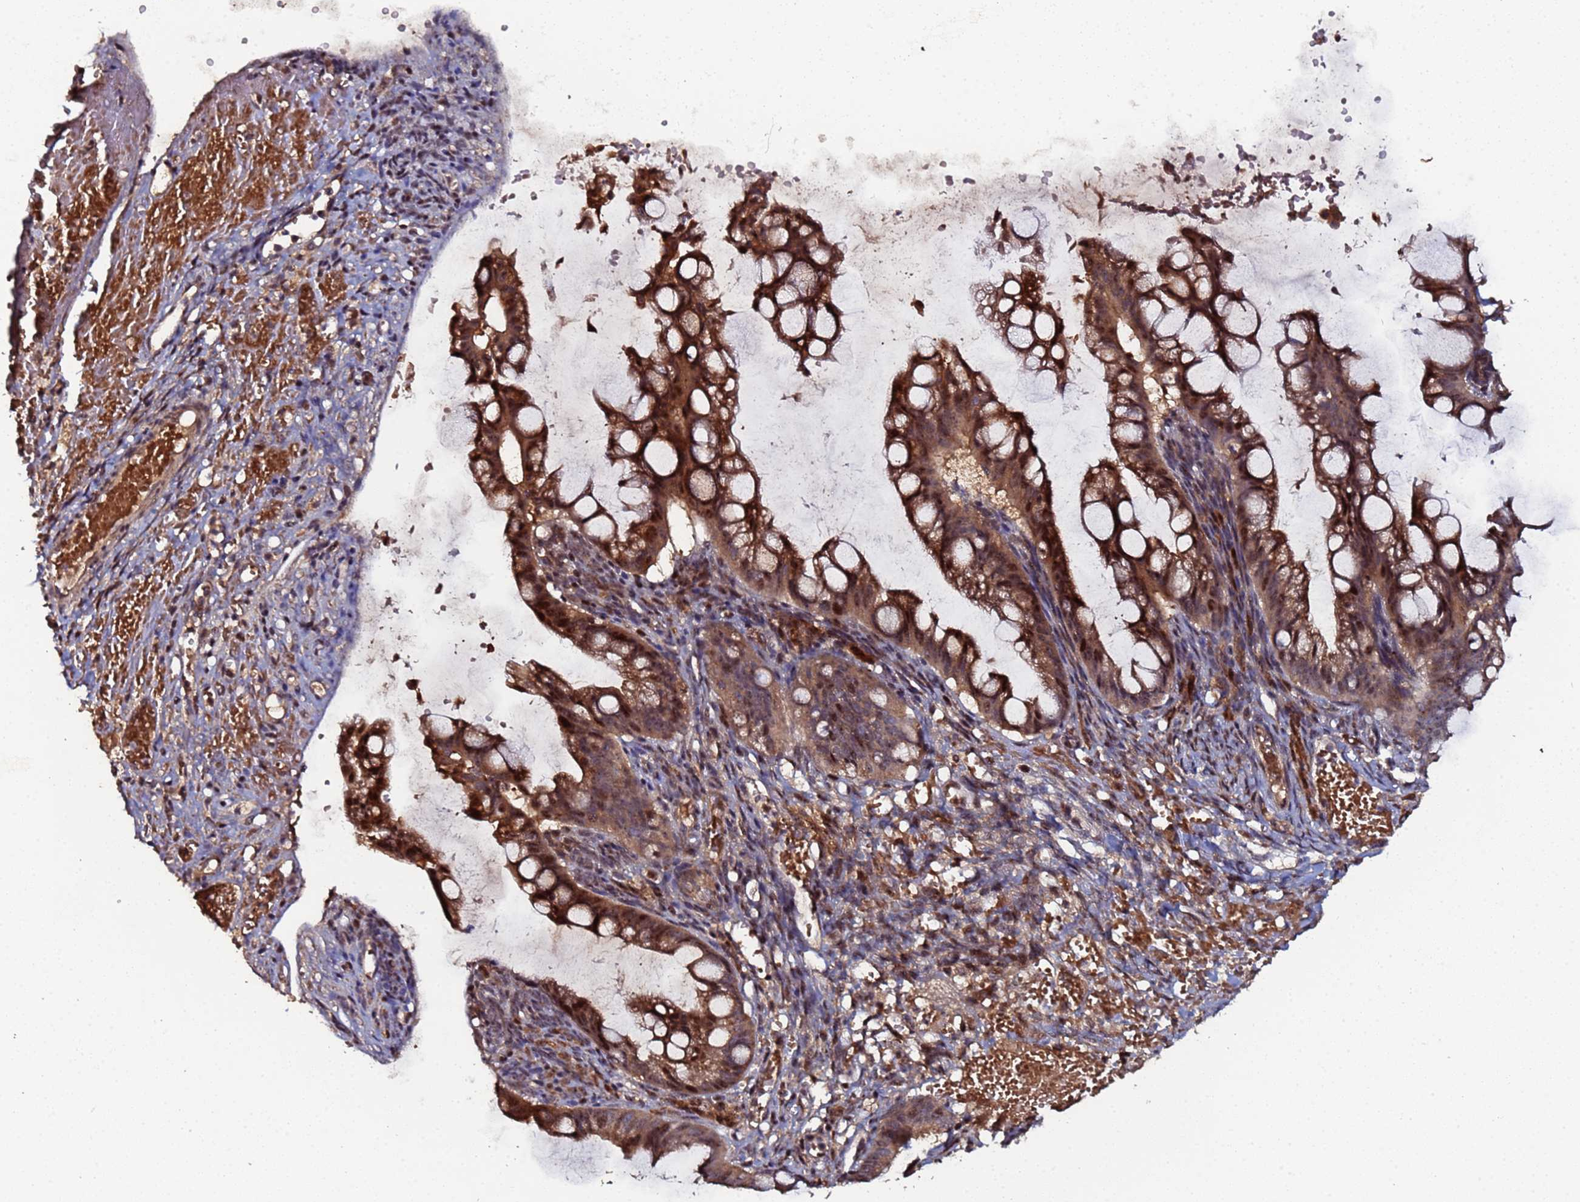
{"staining": {"intensity": "strong", "quantity": ">75%", "location": "cytoplasmic/membranous,nuclear"}, "tissue": "ovarian cancer", "cell_type": "Tumor cells", "image_type": "cancer", "snomed": [{"axis": "morphology", "description": "Cystadenocarcinoma, mucinous, NOS"}, {"axis": "topography", "description": "Ovary"}], "caption": "Ovarian cancer stained for a protein (brown) shows strong cytoplasmic/membranous and nuclear positive expression in approximately >75% of tumor cells.", "gene": "OSER1", "patient": {"sex": "female", "age": 73}}